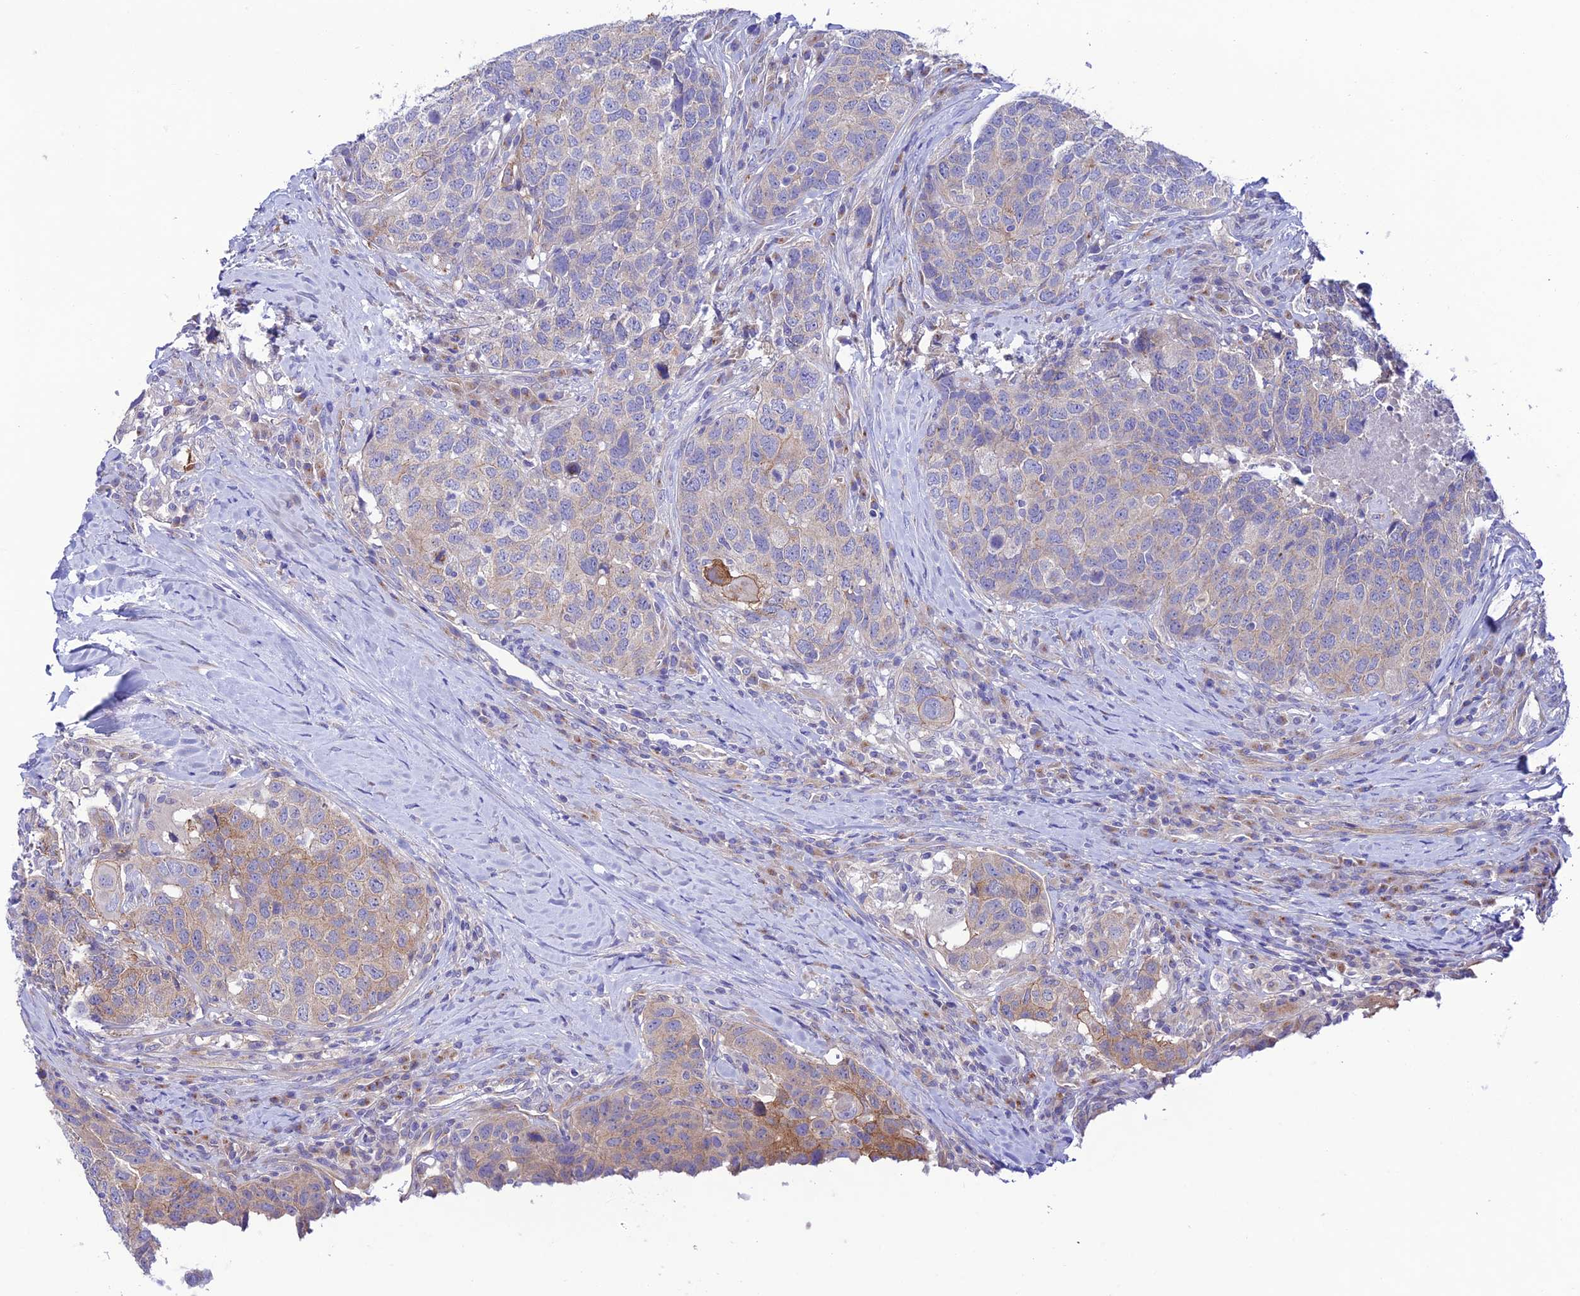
{"staining": {"intensity": "weak", "quantity": "25%-75%", "location": "cytoplasmic/membranous"}, "tissue": "head and neck cancer", "cell_type": "Tumor cells", "image_type": "cancer", "snomed": [{"axis": "morphology", "description": "Squamous cell carcinoma, NOS"}, {"axis": "topography", "description": "Head-Neck"}], "caption": "Tumor cells exhibit low levels of weak cytoplasmic/membranous expression in approximately 25%-75% of cells in human head and neck cancer. (DAB (3,3'-diaminobenzidine) = brown stain, brightfield microscopy at high magnification).", "gene": "LACTB2", "patient": {"sex": "male", "age": 66}}